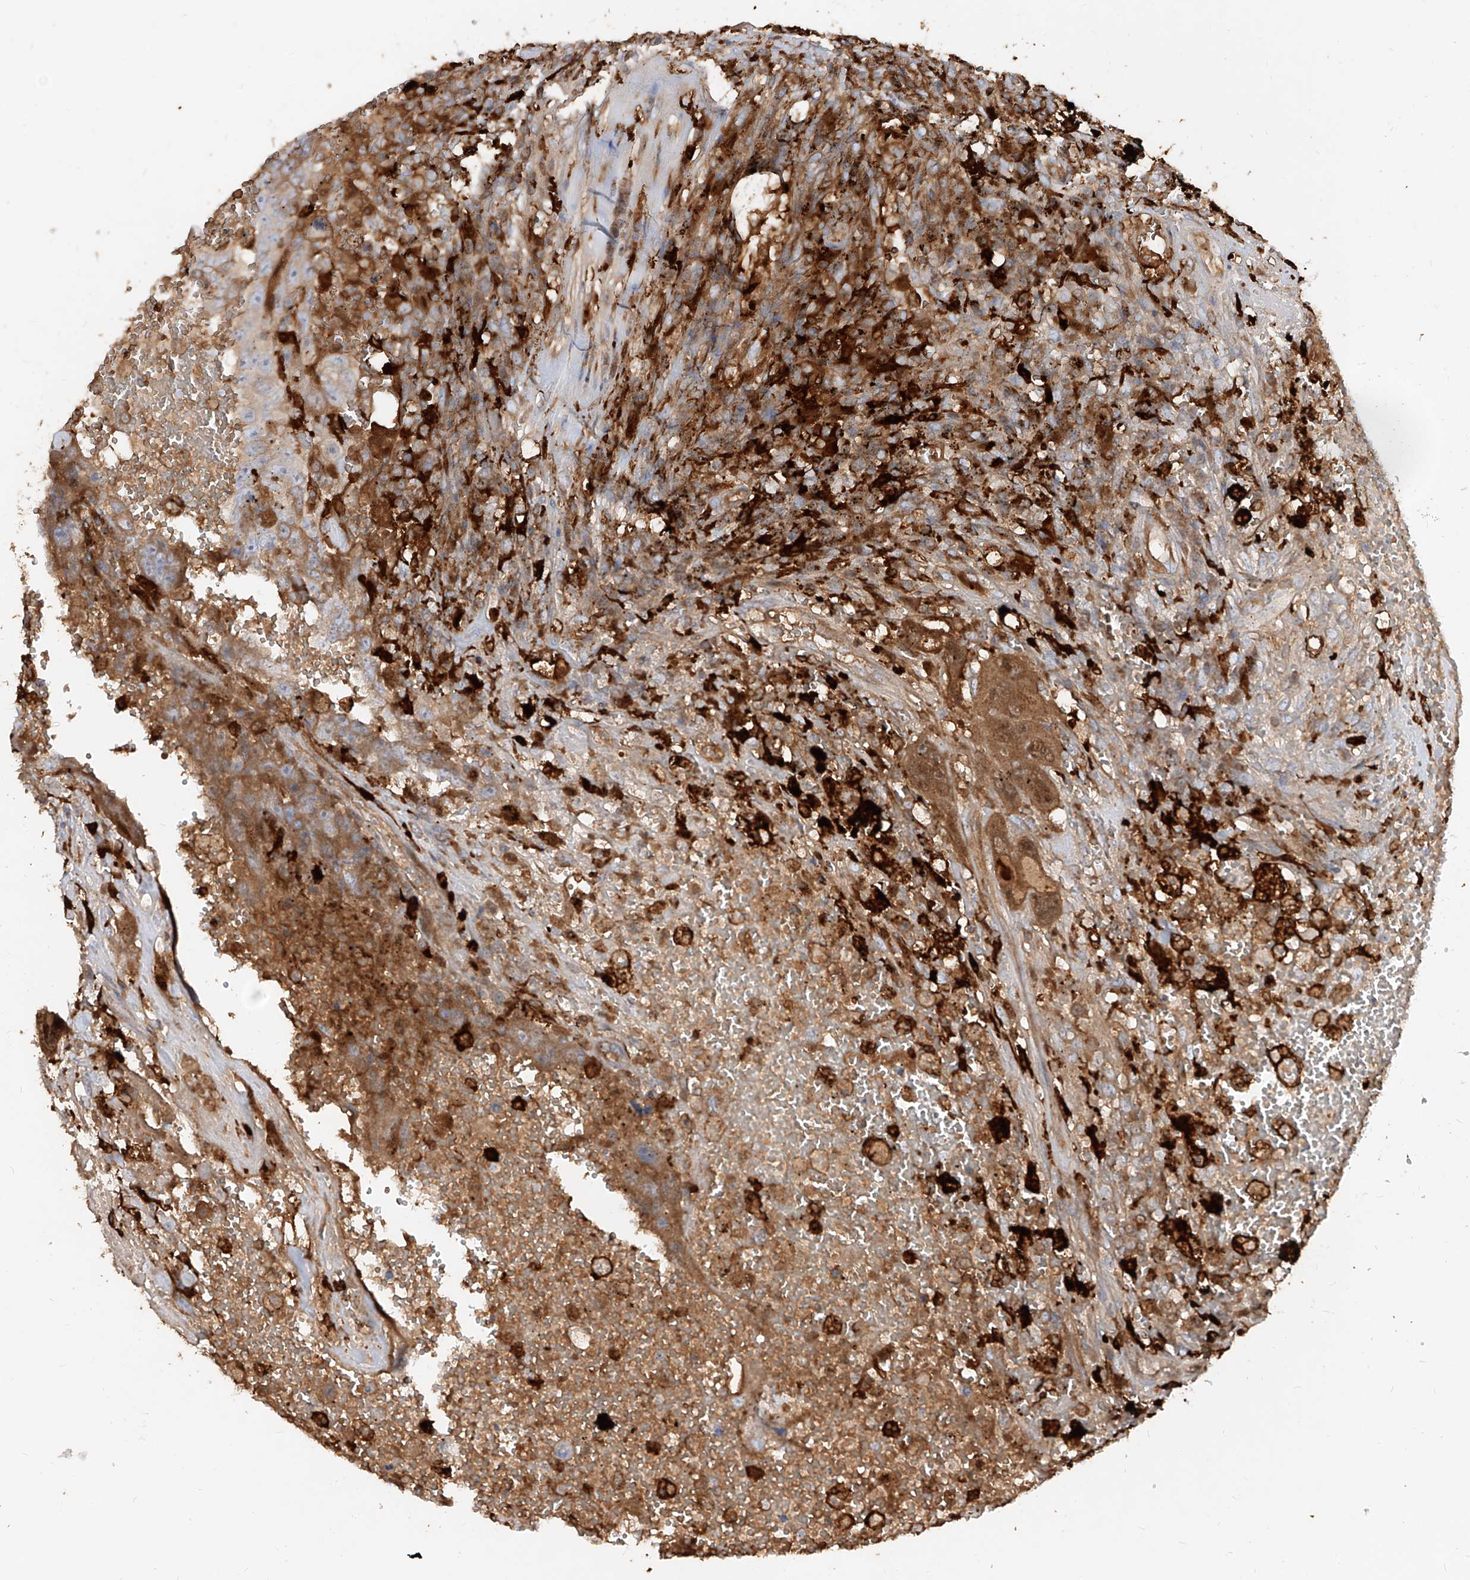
{"staining": {"intensity": "moderate", "quantity": "<25%", "location": "cytoplasmic/membranous"}, "tissue": "testis cancer", "cell_type": "Tumor cells", "image_type": "cancer", "snomed": [{"axis": "morphology", "description": "Carcinoma, Embryonal, NOS"}, {"axis": "topography", "description": "Testis"}], "caption": "Protein staining reveals moderate cytoplasmic/membranous positivity in approximately <25% of tumor cells in testis cancer. (DAB (3,3'-diaminobenzidine) = brown stain, brightfield microscopy at high magnification).", "gene": "KYNU", "patient": {"sex": "male", "age": 26}}